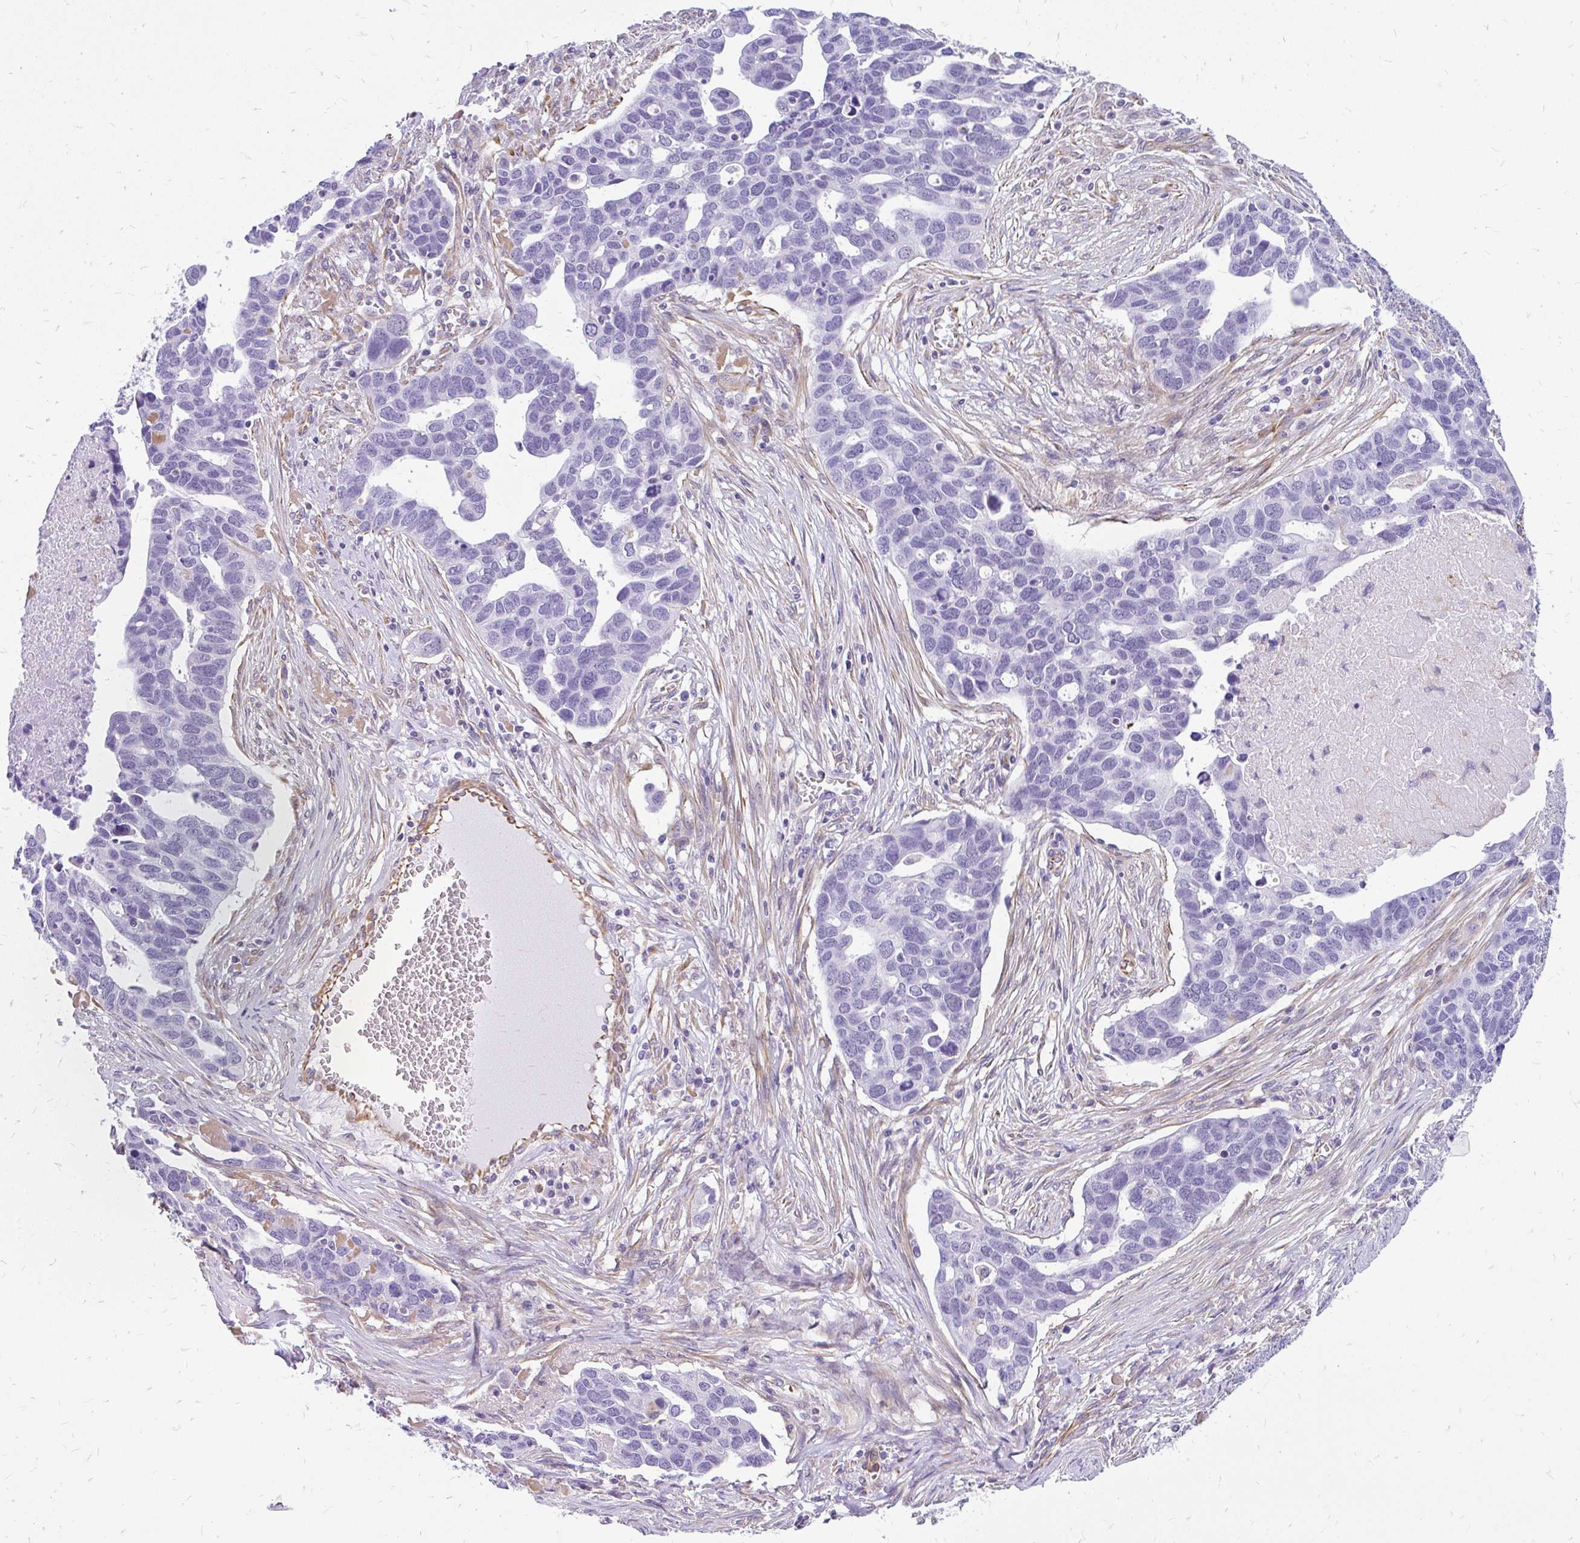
{"staining": {"intensity": "negative", "quantity": "none", "location": "none"}, "tissue": "ovarian cancer", "cell_type": "Tumor cells", "image_type": "cancer", "snomed": [{"axis": "morphology", "description": "Cystadenocarcinoma, serous, NOS"}, {"axis": "topography", "description": "Ovary"}], "caption": "Immunohistochemical staining of ovarian cancer (serous cystadenocarcinoma) displays no significant positivity in tumor cells.", "gene": "FAM83C", "patient": {"sex": "female", "age": 54}}